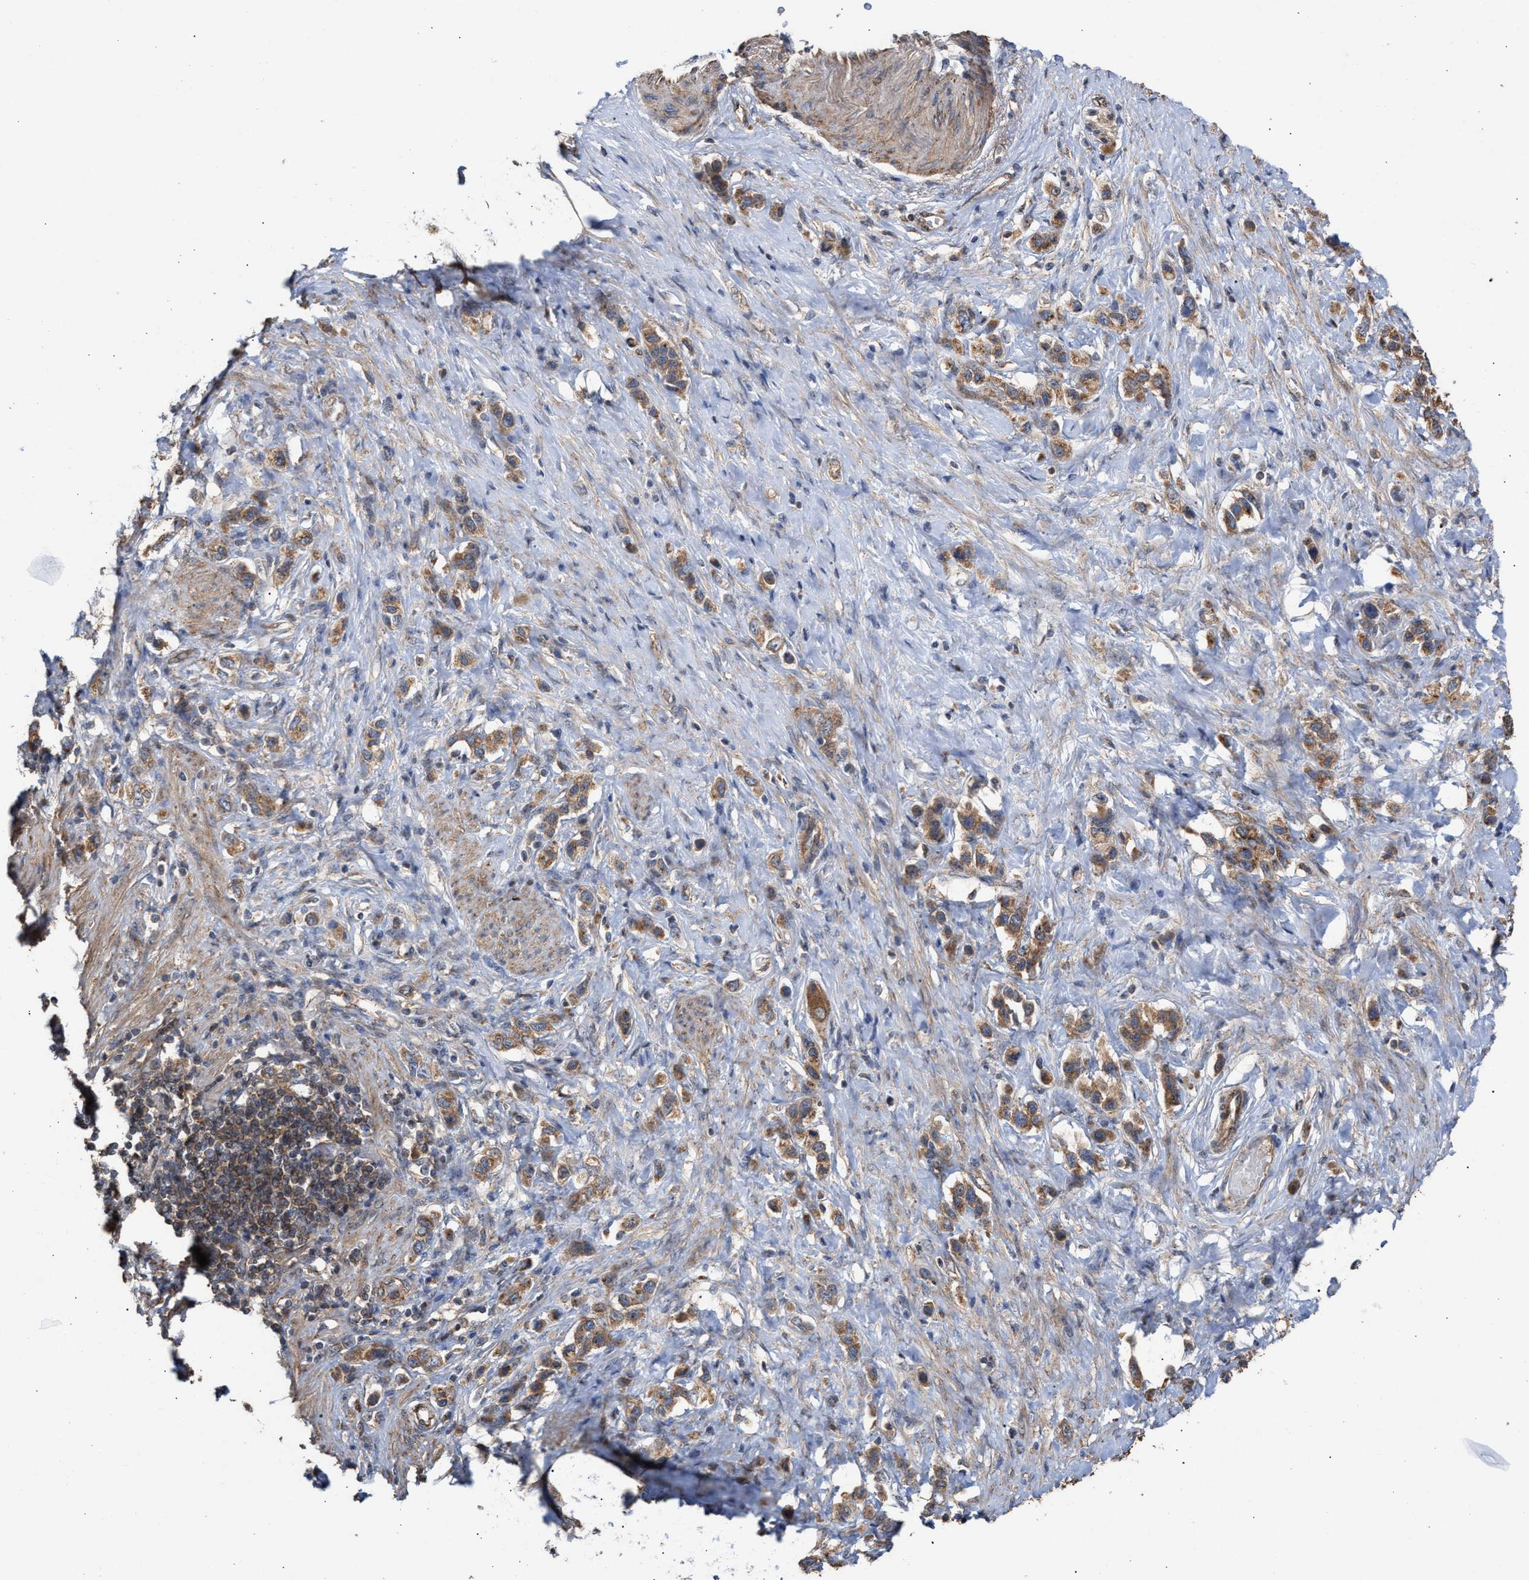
{"staining": {"intensity": "moderate", "quantity": ">75%", "location": "cytoplasmic/membranous"}, "tissue": "stomach cancer", "cell_type": "Tumor cells", "image_type": "cancer", "snomed": [{"axis": "morphology", "description": "Adenocarcinoma, NOS"}, {"axis": "topography", "description": "Stomach"}], "caption": "Human stomach cancer (adenocarcinoma) stained with a protein marker reveals moderate staining in tumor cells.", "gene": "EXOSC2", "patient": {"sex": "female", "age": 65}}